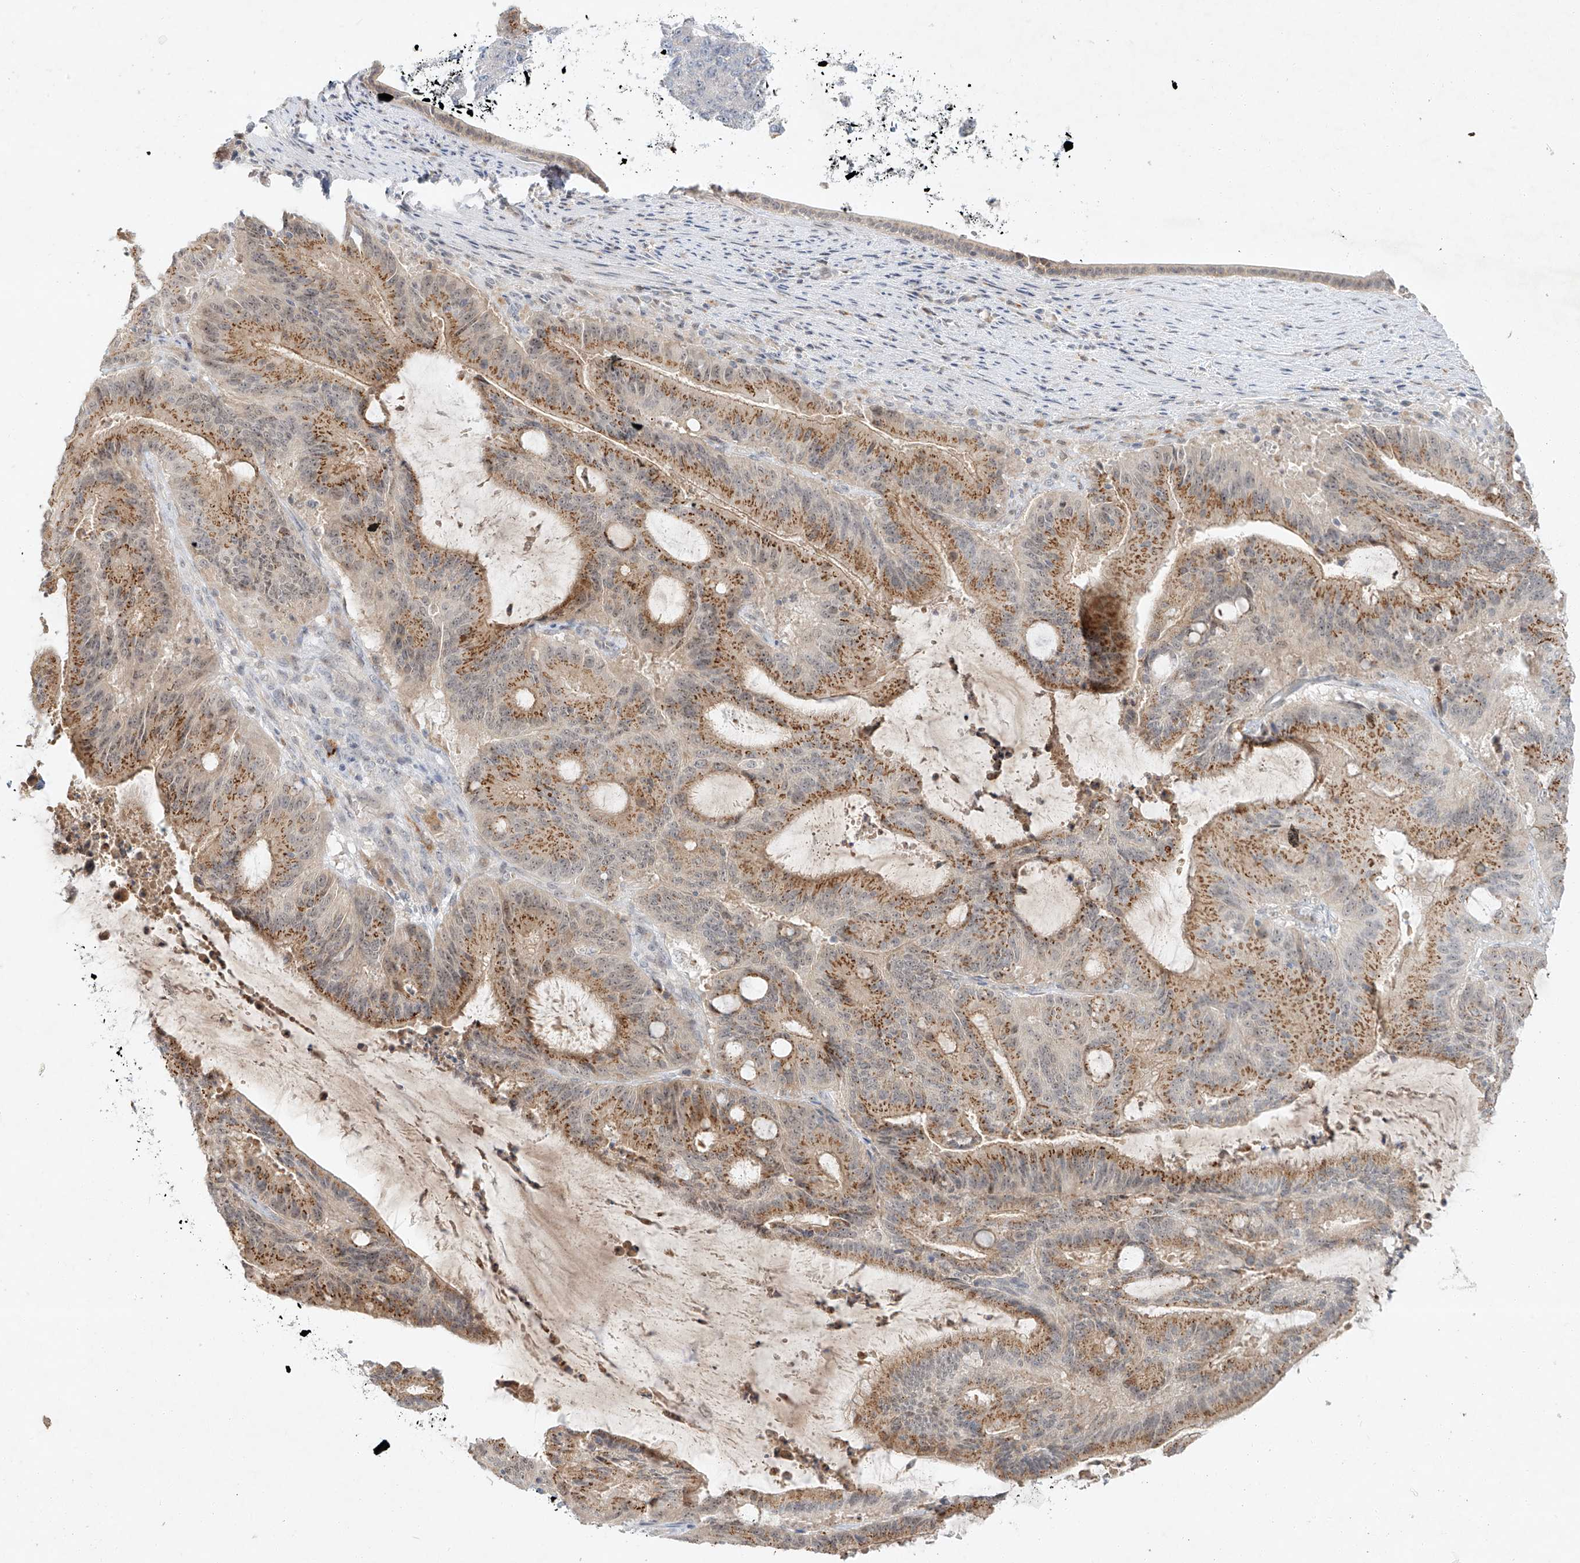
{"staining": {"intensity": "moderate", "quantity": ">75%", "location": "cytoplasmic/membranous"}, "tissue": "liver cancer", "cell_type": "Tumor cells", "image_type": "cancer", "snomed": [{"axis": "morphology", "description": "Normal tissue, NOS"}, {"axis": "morphology", "description": "Cholangiocarcinoma"}, {"axis": "topography", "description": "Liver"}, {"axis": "topography", "description": "Peripheral nerve tissue"}], "caption": "Liver cancer was stained to show a protein in brown. There is medium levels of moderate cytoplasmic/membranous expression in approximately >75% of tumor cells.", "gene": "PAK6", "patient": {"sex": "female", "age": 73}}